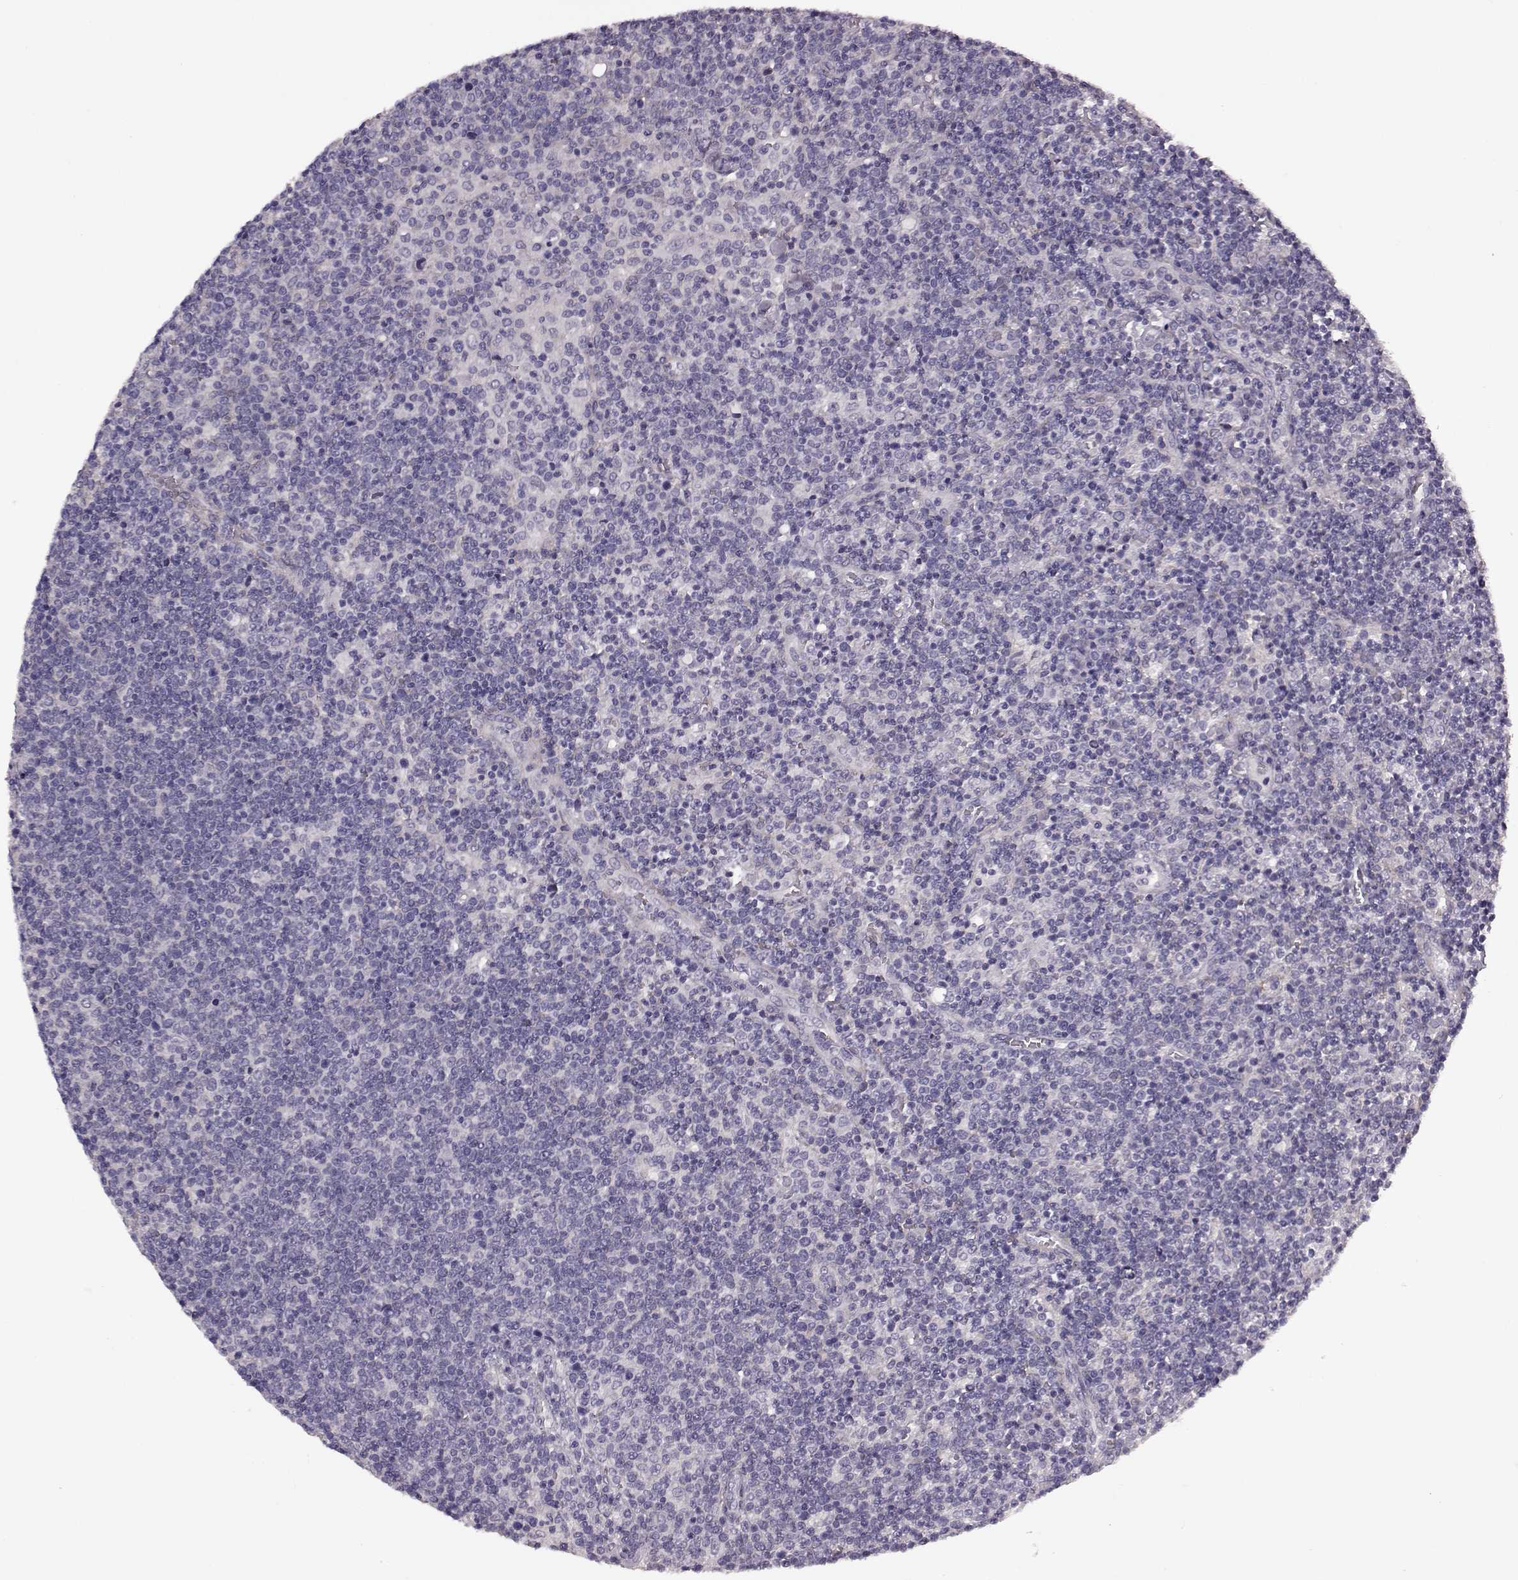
{"staining": {"intensity": "negative", "quantity": "none", "location": "none"}, "tissue": "lymphoma", "cell_type": "Tumor cells", "image_type": "cancer", "snomed": [{"axis": "morphology", "description": "Malignant lymphoma, non-Hodgkin's type, High grade"}, {"axis": "topography", "description": "Lymph node"}], "caption": "This photomicrograph is of high-grade malignant lymphoma, non-Hodgkin's type stained with immunohistochemistry to label a protein in brown with the nuclei are counter-stained blue. There is no positivity in tumor cells.", "gene": "GRK1", "patient": {"sex": "male", "age": 61}}